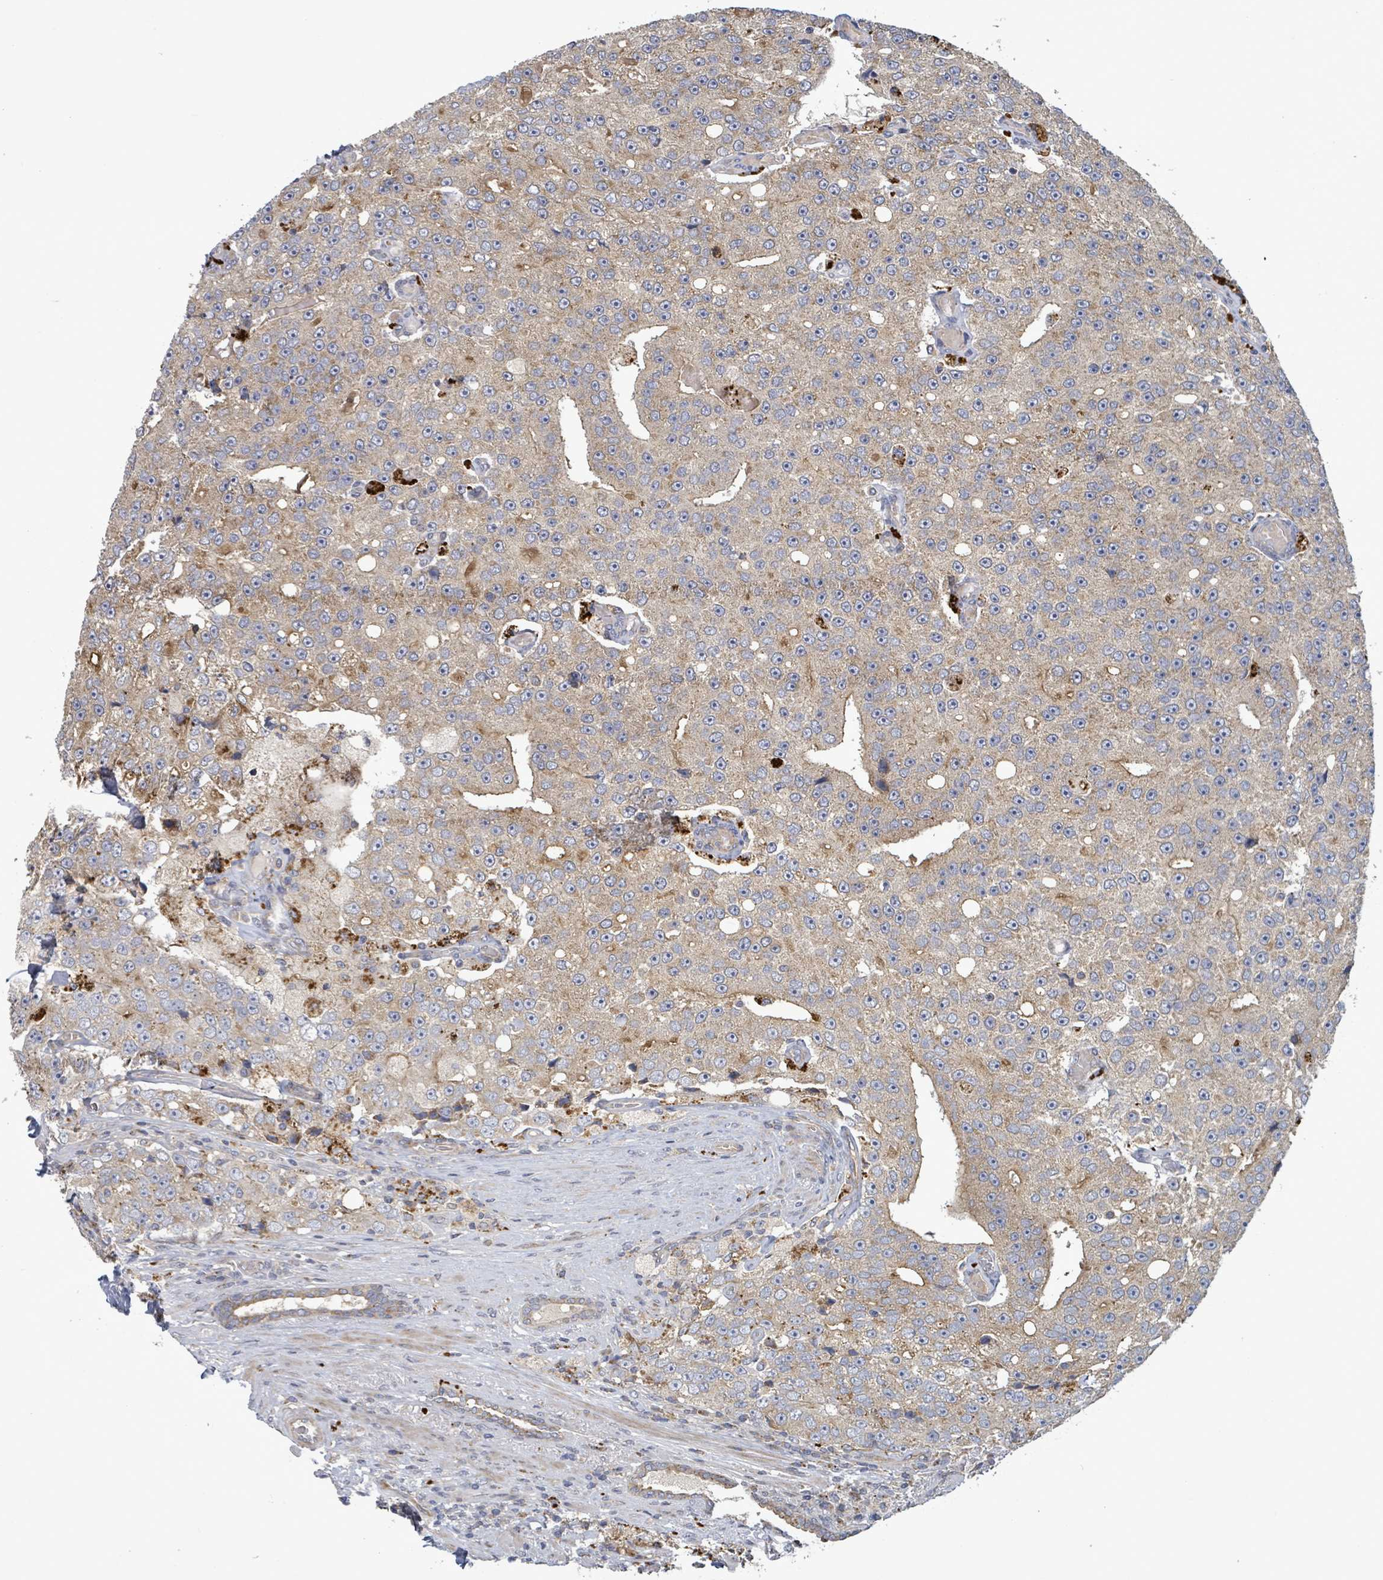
{"staining": {"intensity": "weak", "quantity": "25%-75%", "location": "cytoplasmic/membranous"}, "tissue": "prostate cancer", "cell_type": "Tumor cells", "image_type": "cancer", "snomed": [{"axis": "morphology", "description": "Adenocarcinoma, High grade"}, {"axis": "topography", "description": "Prostate"}], "caption": "Immunohistochemical staining of human prostate cancer demonstrates low levels of weak cytoplasmic/membranous protein positivity in approximately 25%-75% of tumor cells.", "gene": "DIPK2A", "patient": {"sex": "male", "age": 70}}